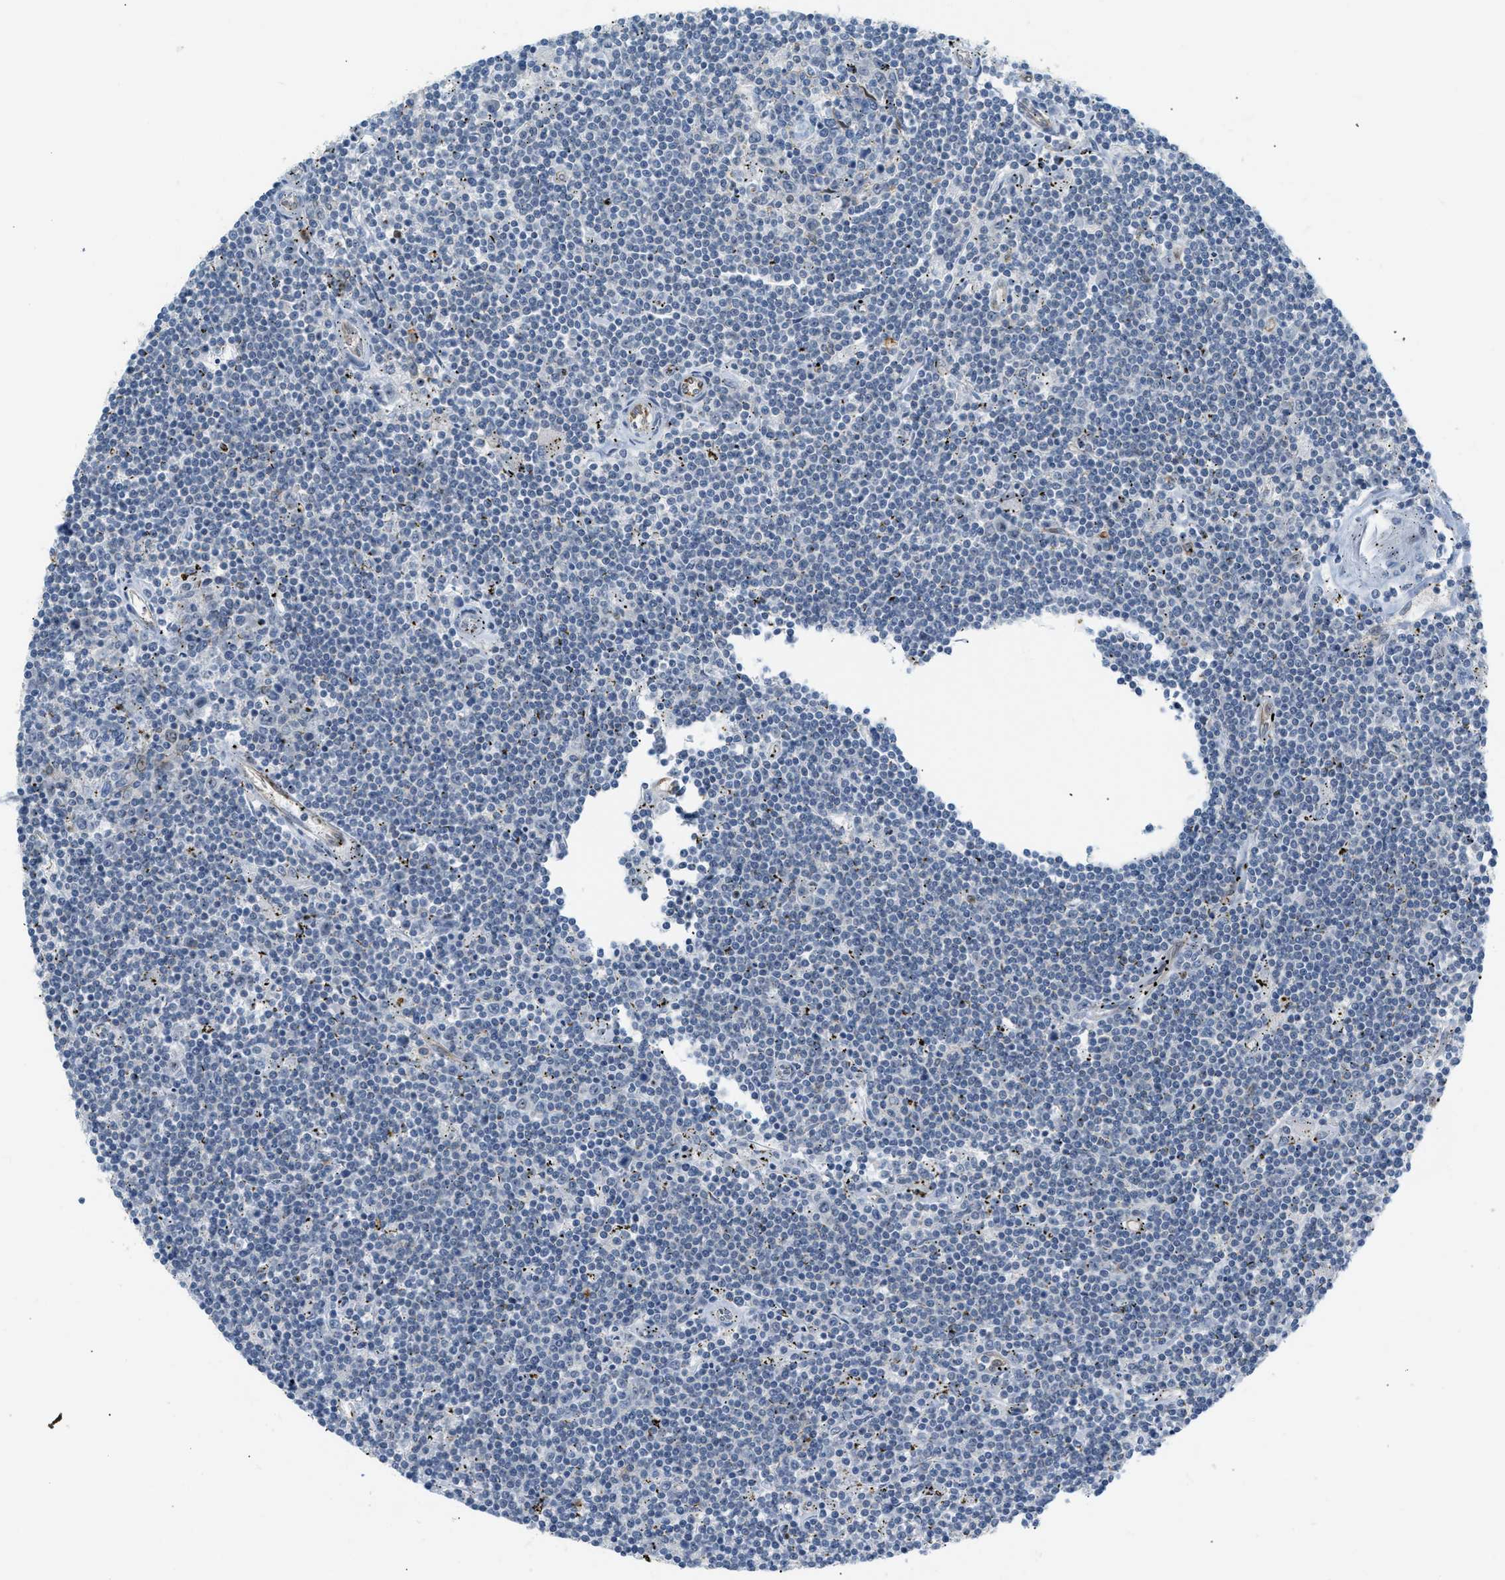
{"staining": {"intensity": "negative", "quantity": "none", "location": "none"}, "tissue": "lymphoma", "cell_type": "Tumor cells", "image_type": "cancer", "snomed": [{"axis": "morphology", "description": "Malignant lymphoma, non-Hodgkin's type, Low grade"}, {"axis": "topography", "description": "Spleen"}], "caption": "A high-resolution histopathology image shows immunohistochemistry (IHC) staining of lymphoma, which displays no significant staining in tumor cells. (Stains: DAB (3,3'-diaminobenzidine) immunohistochemistry with hematoxylin counter stain, Microscopy: brightfield microscopy at high magnification).", "gene": "ZNF408", "patient": {"sex": "male", "age": 76}}